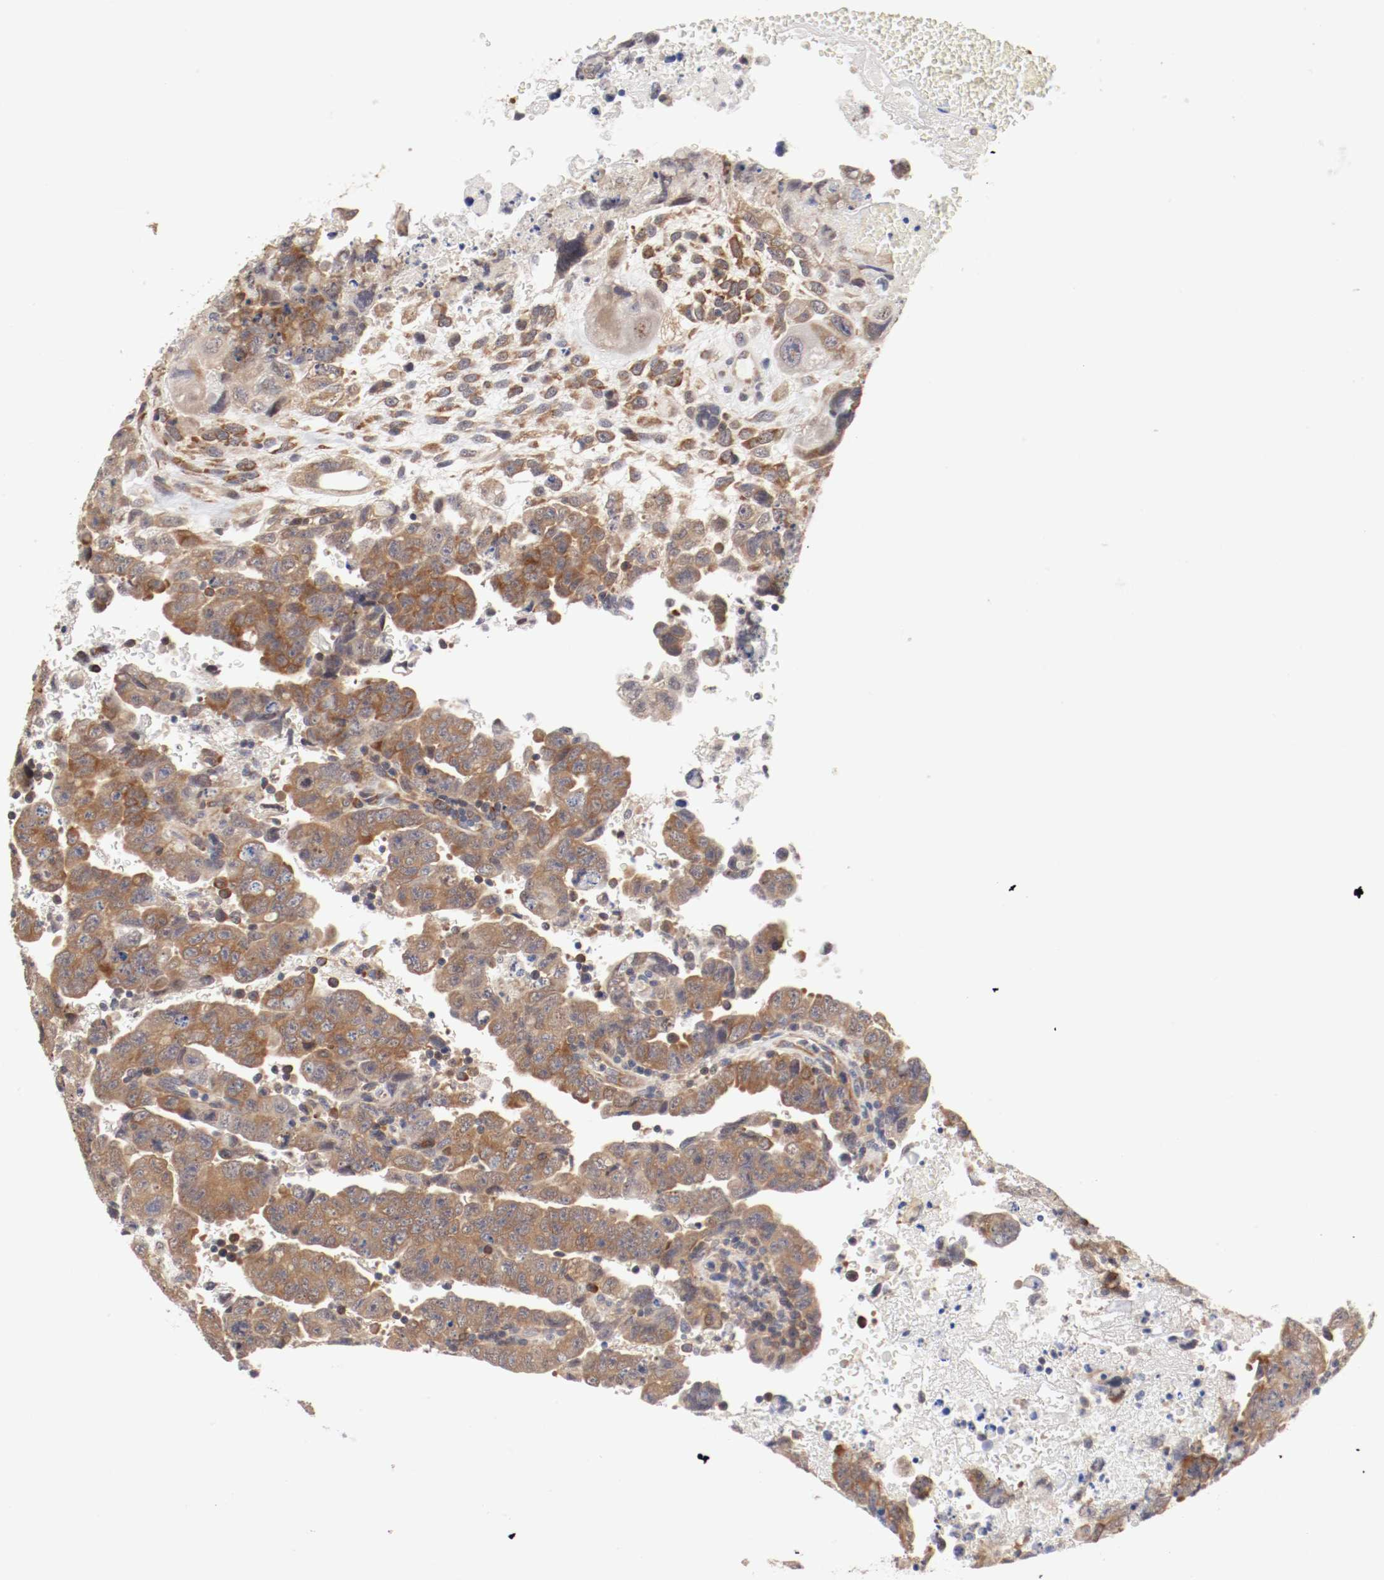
{"staining": {"intensity": "strong", "quantity": ">75%", "location": "cytoplasmic/membranous"}, "tissue": "testis cancer", "cell_type": "Tumor cells", "image_type": "cancer", "snomed": [{"axis": "morphology", "description": "Carcinoma, Embryonal, NOS"}, {"axis": "topography", "description": "Testis"}], "caption": "Strong cytoplasmic/membranous protein positivity is seen in about >75% of tumor cells in testis cancer (embryonal carcinoma).", "gene": "FKBP3", "patient": {"sex": "male", "age": 28}}